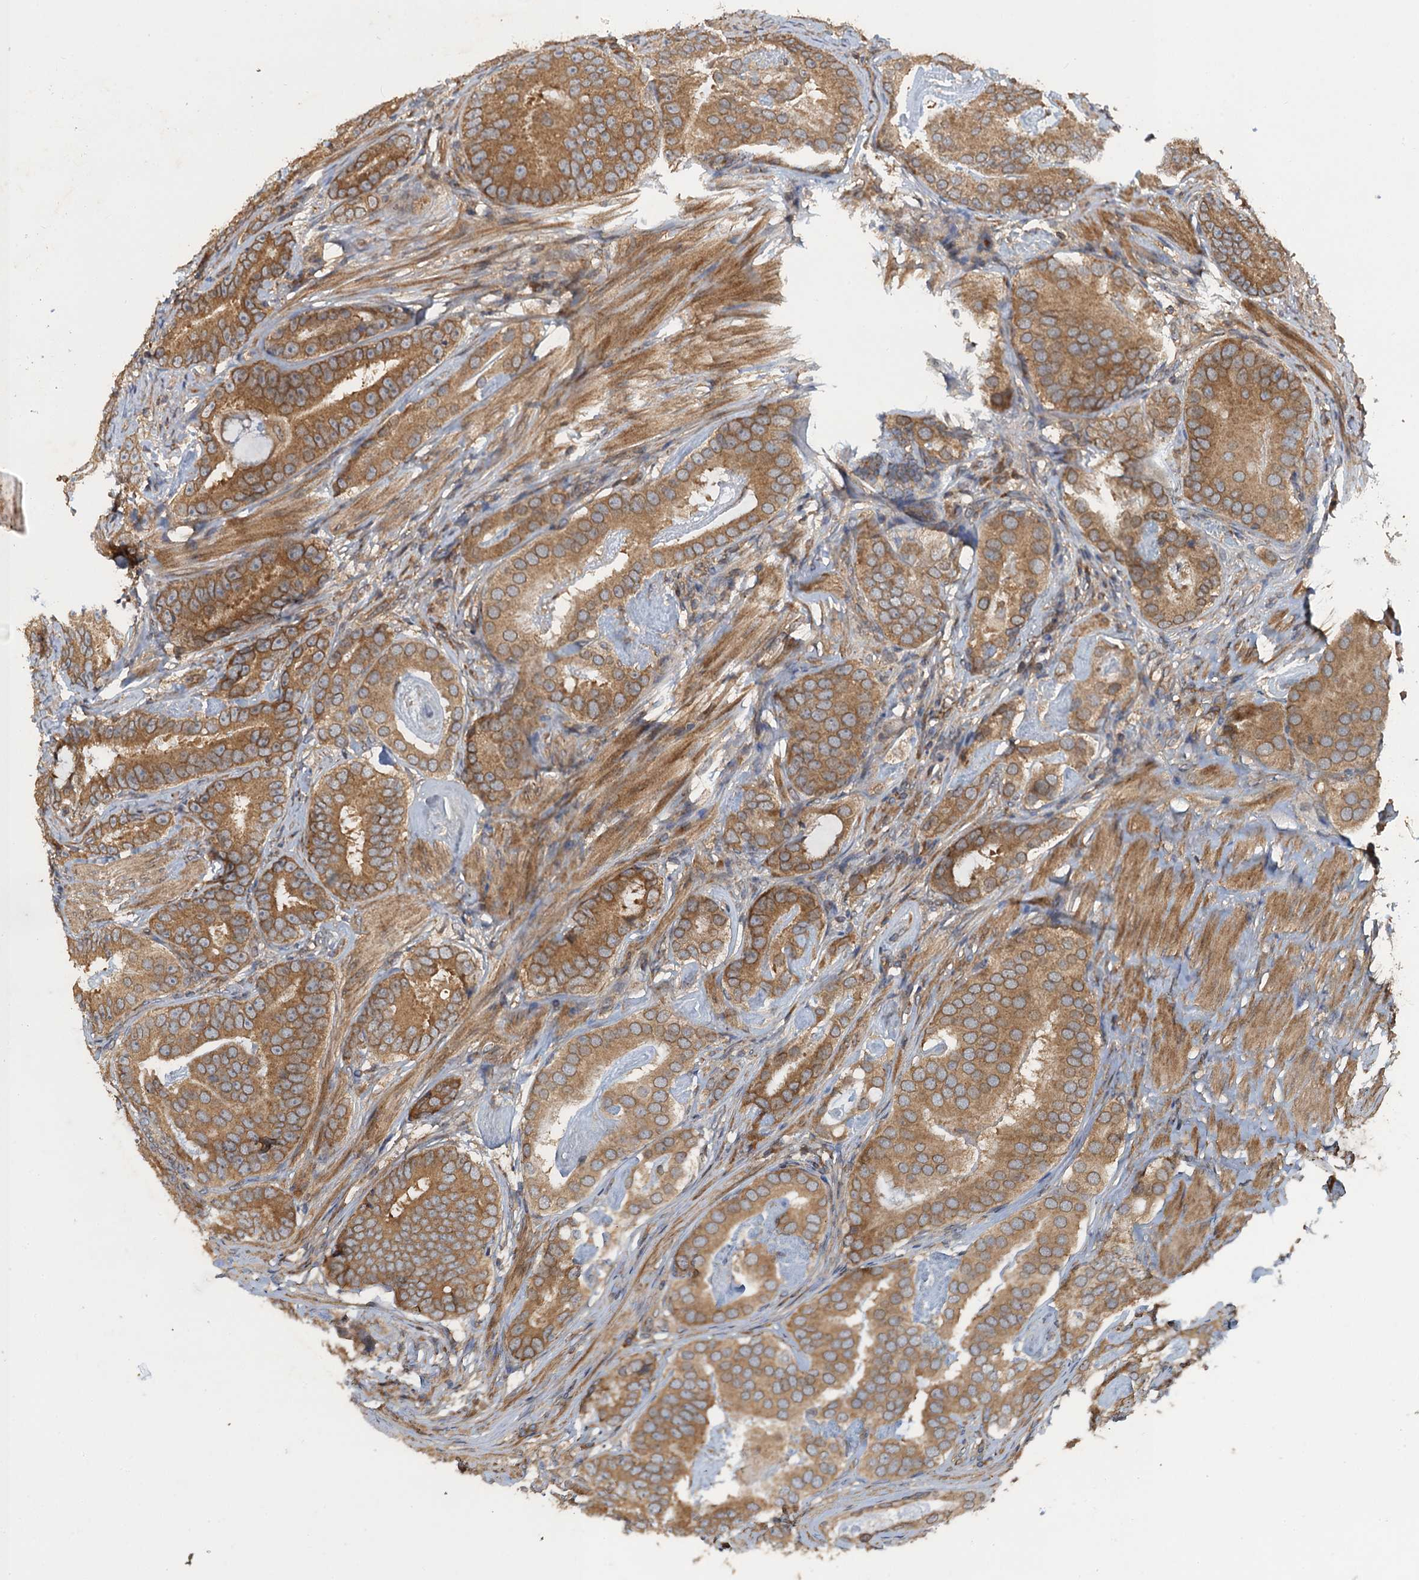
{"staining": {"intensity": "moderate", "quantity": ">75%", "location": "cytoplasmic/membranous"}, "tissue": "prostate cancer", "cell_type": "Tumor cells", "image_type": "cancer", "snomed": [{"axis": "morphology", "description": "Adenocarcinoma, Low grade"}, {"axis": "topography", "description": "Prostate"}], "caption": "Protein staining of prostate cancer tissue shows moderate cytoplasmic/membranous staining in about >75% of tumor cells. (Brightfield microscopy of DAB IHC at high magnification).", "gene": "GLE1", "patient": {"sex": "male", "age": 71}}